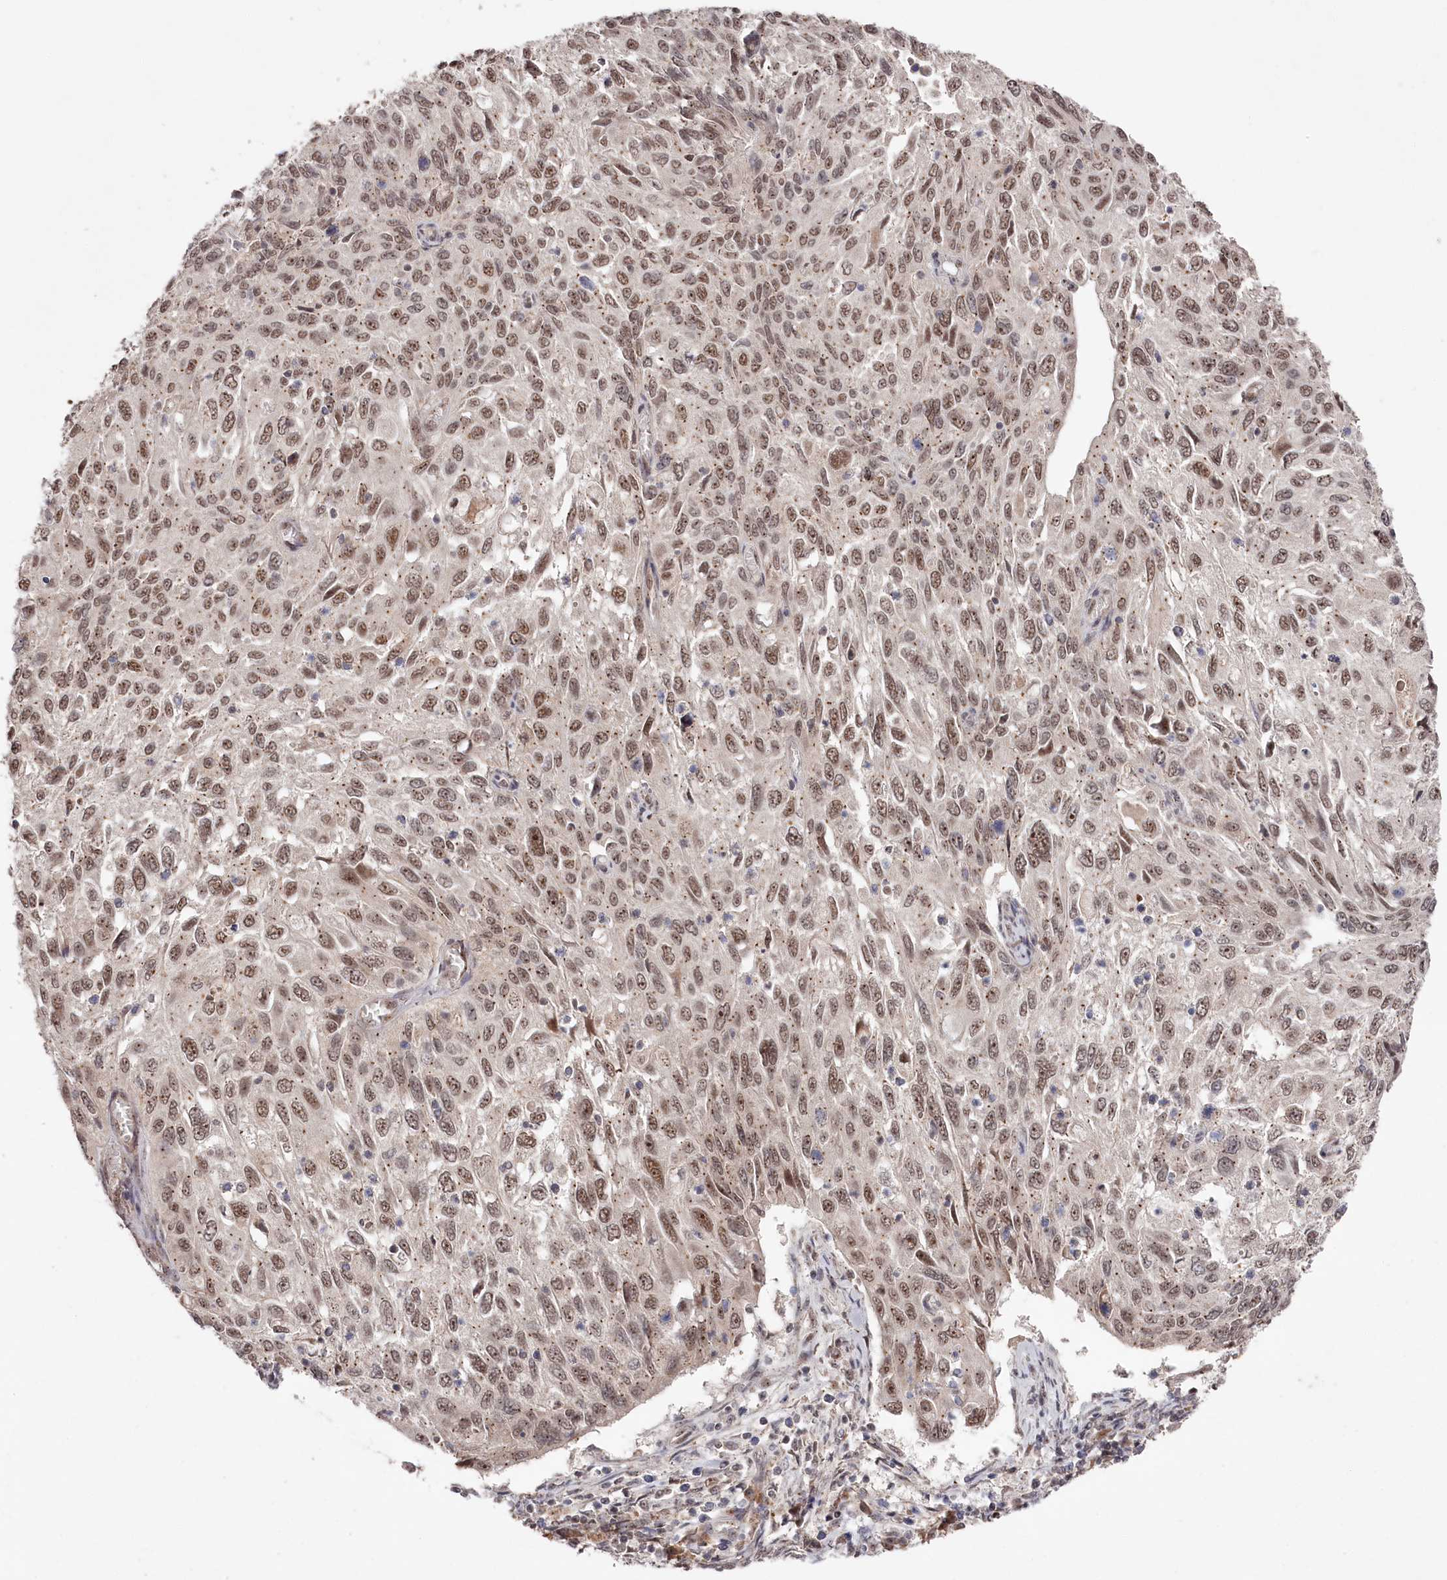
{"staining": {"intensity": "moderate", "quantity": ">75%", "location": "nuclear"}, "tissue": "cervical cancer", "cell_type": "Tumor cells", "image_type": "cancer", "snomed": [{"axis": "morphology", "description": "Squamous cell carcinoma, NOS"}, {"axis": "topography", "description": "Cervix"}], "caption": "Brown immunohistochemical staining in cervical cancer (squamous cell carcinoma) reveals moderate nuclear positivity in approximately >75% of tumor cells.", "gene": "EXOSC1", "patient": {"sex": "female", "age": 70}}